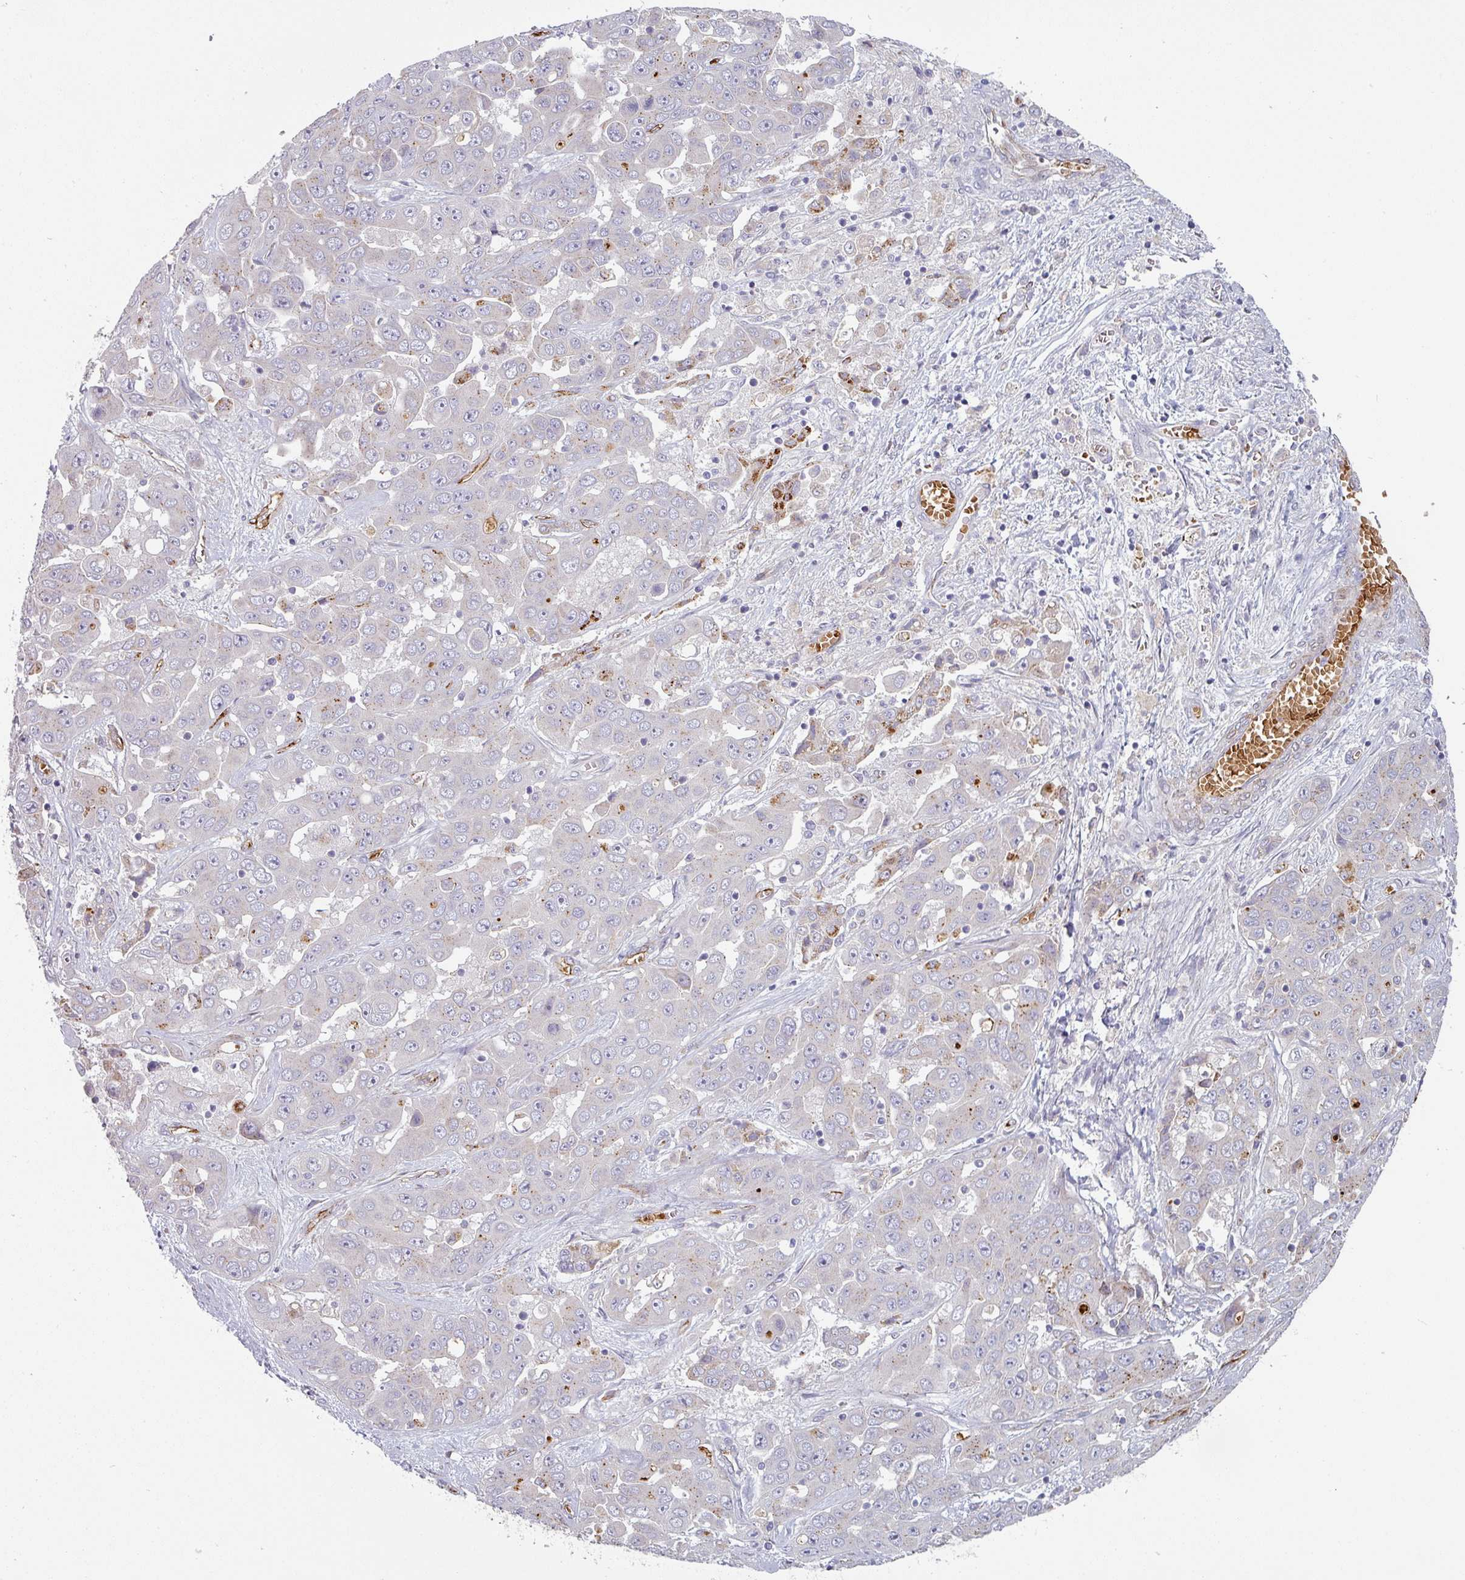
{"staining": {"intensity": "negative", "quantity": "none", "location": "none"}, "tissue": "liver cancer", "cell_type": "Tumor cells", "image_type": "cancer", "snomed": [{"axis": "morphology", "description": "Cholangiocarcinoma"}, {"axis": "topography", "description": "Liver"}], "caption": "Immunohistochemistry (IHC) of human liver cancer reveals no positivity in tumor cells.", "gene": "PRODH2", "patient": {"sex": "female", "age": 52}}